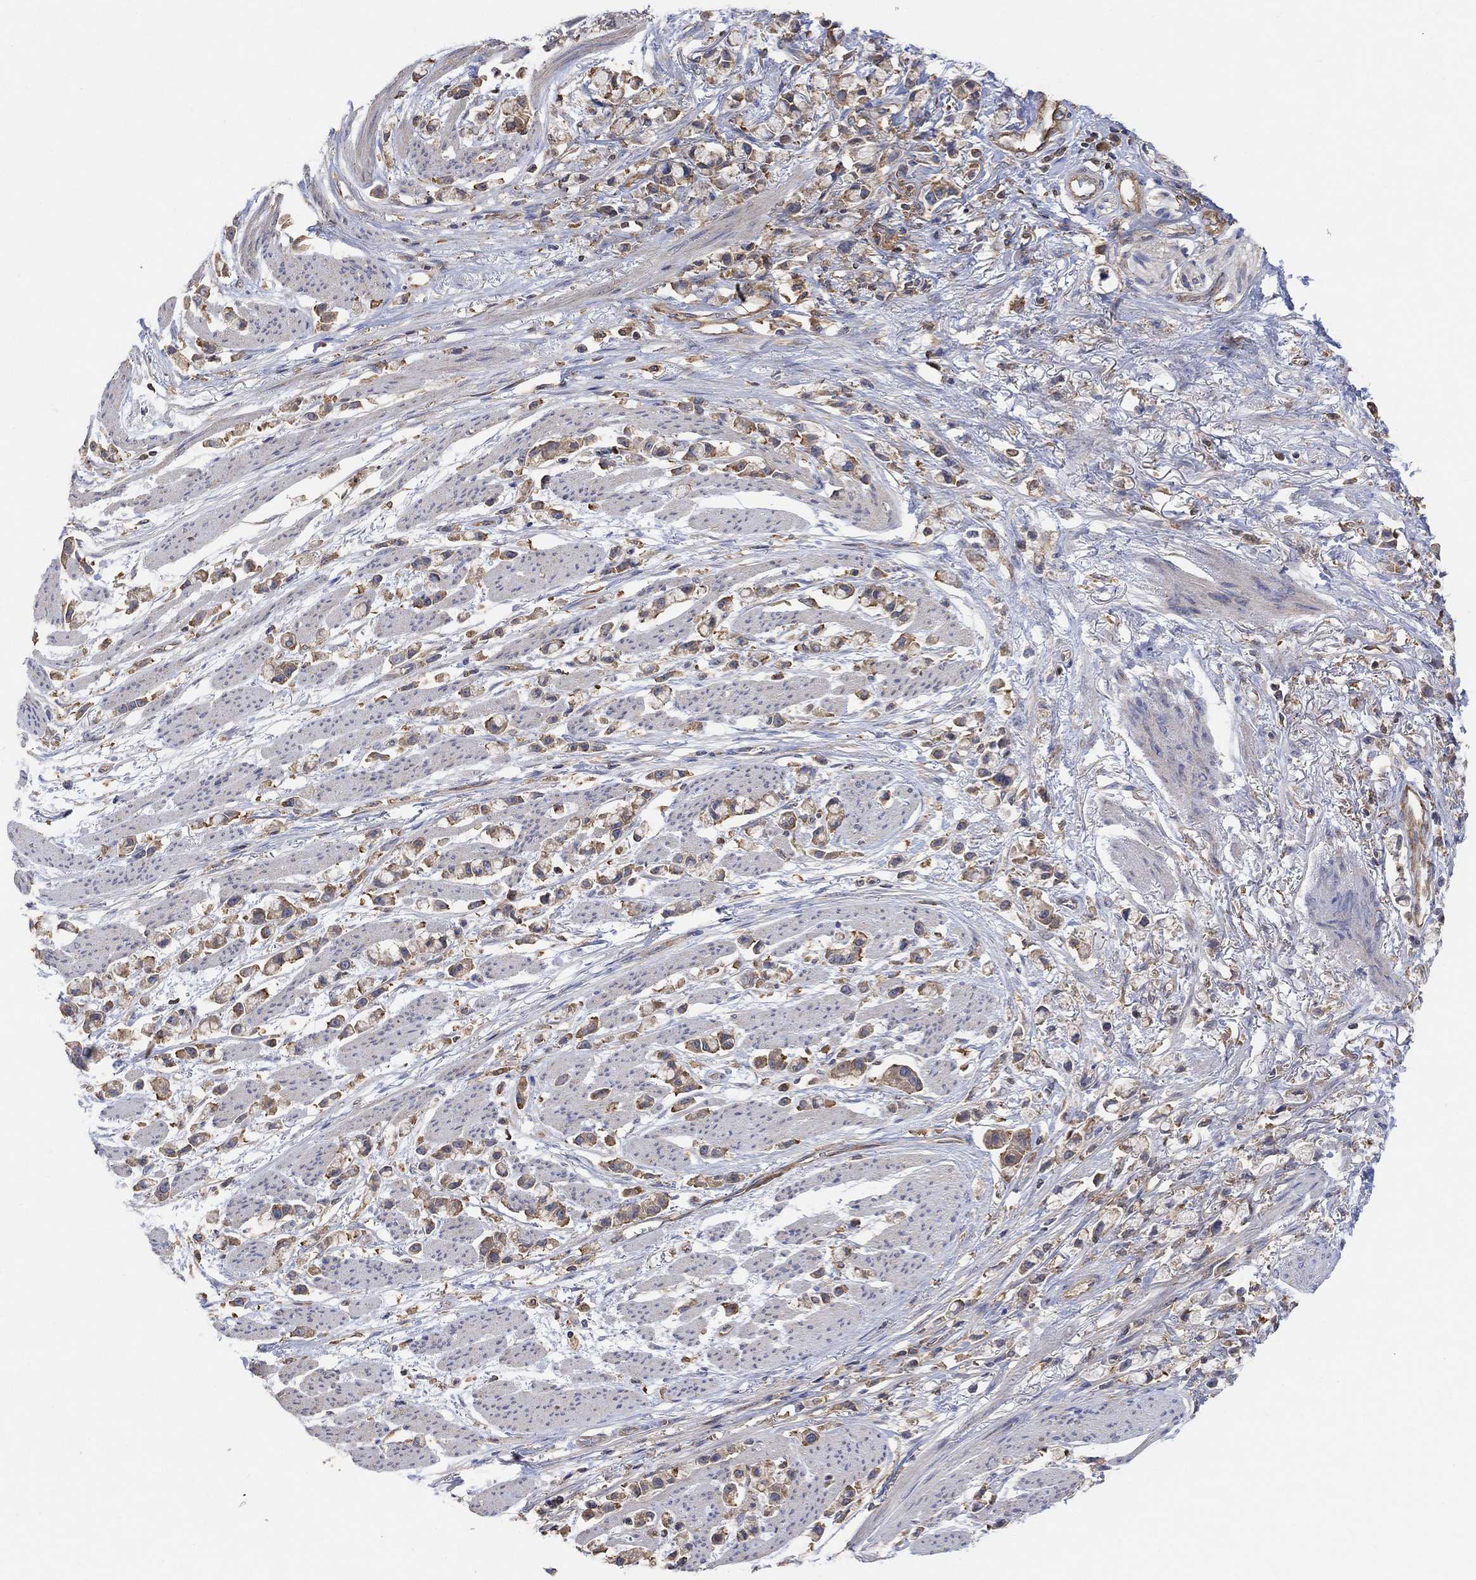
{"staining": {"intensity": "moderate", "quantity": ">75%", "location": "cytoplasmic/membranous"}, "tissue": "stomach cancer", "cell_type": "Tumor cells", "image_type": "cancer", "snomed": [{"axis": "morphology", "description": "Adenocarcinoma, NOS"}, {"axis": "topography", "description": "Stomach"}], "caption": "A photomicrograph of stomach cancer stained for a protein exhibits moderate cytoplasmic/membranous brown staining in tumor cells.", "gene": "BLOC1S3", "patient": {"sex": "female", "age": 81}}